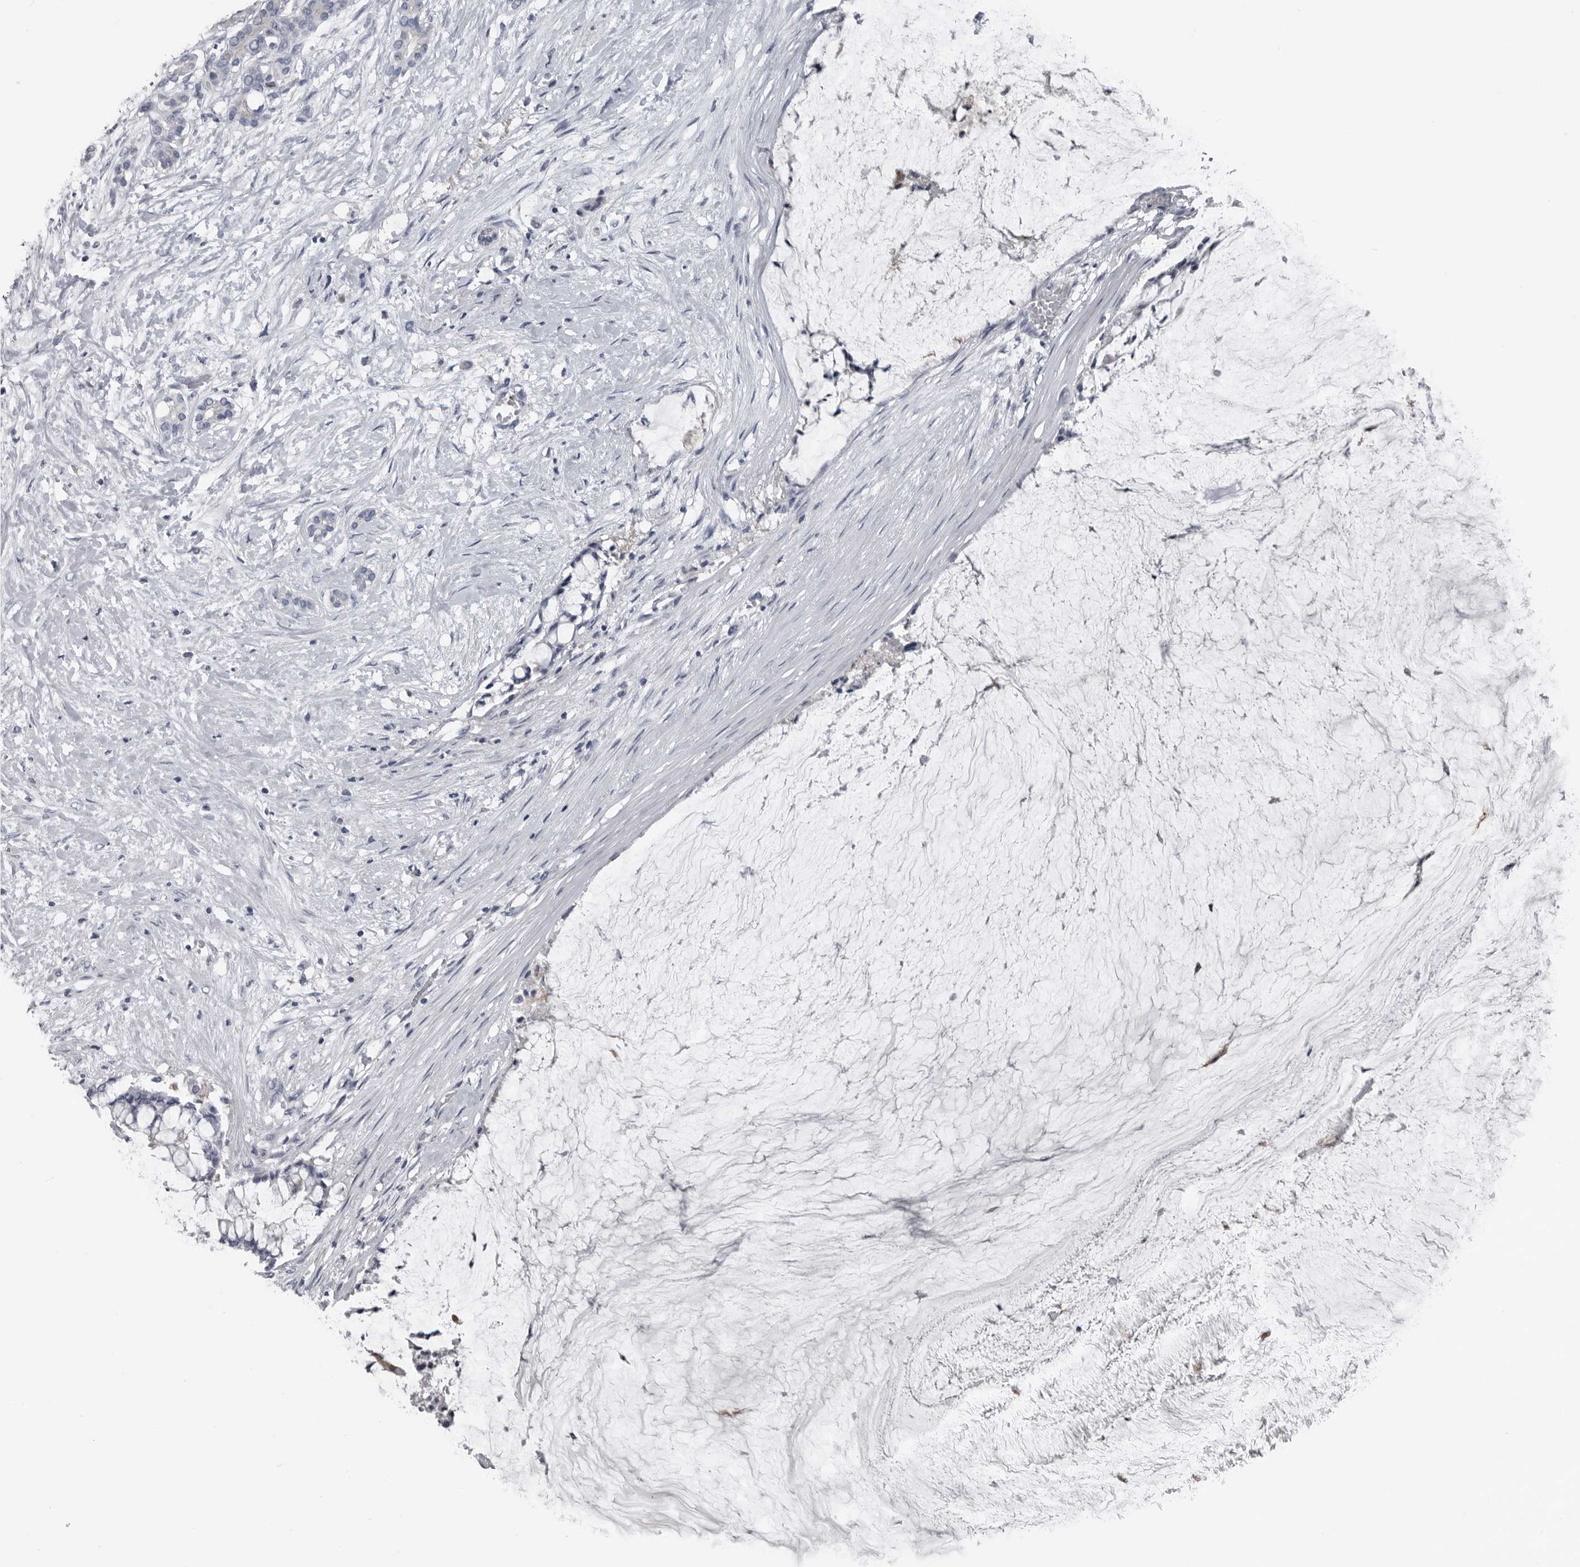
{"staining": {"intensity": "negative", "quantity": "none", "location": "none"}, "tissue": "pancreatic cancer", "cell_type": "Tumor cells", "image_type": "cancer", "snomed": [{"axis": "morphology", "description": "Adenocarcinoma, NOS"}, {"axis": "topography", "description": "Pancreas"}], "caption": "DAB immunohistochemical staining of pancreatic cancer (adenocarcinoma) shows no significant positivity in tumor cells.", "gene": "FABP7", "patient": {"sex": "male", "age": 41}}